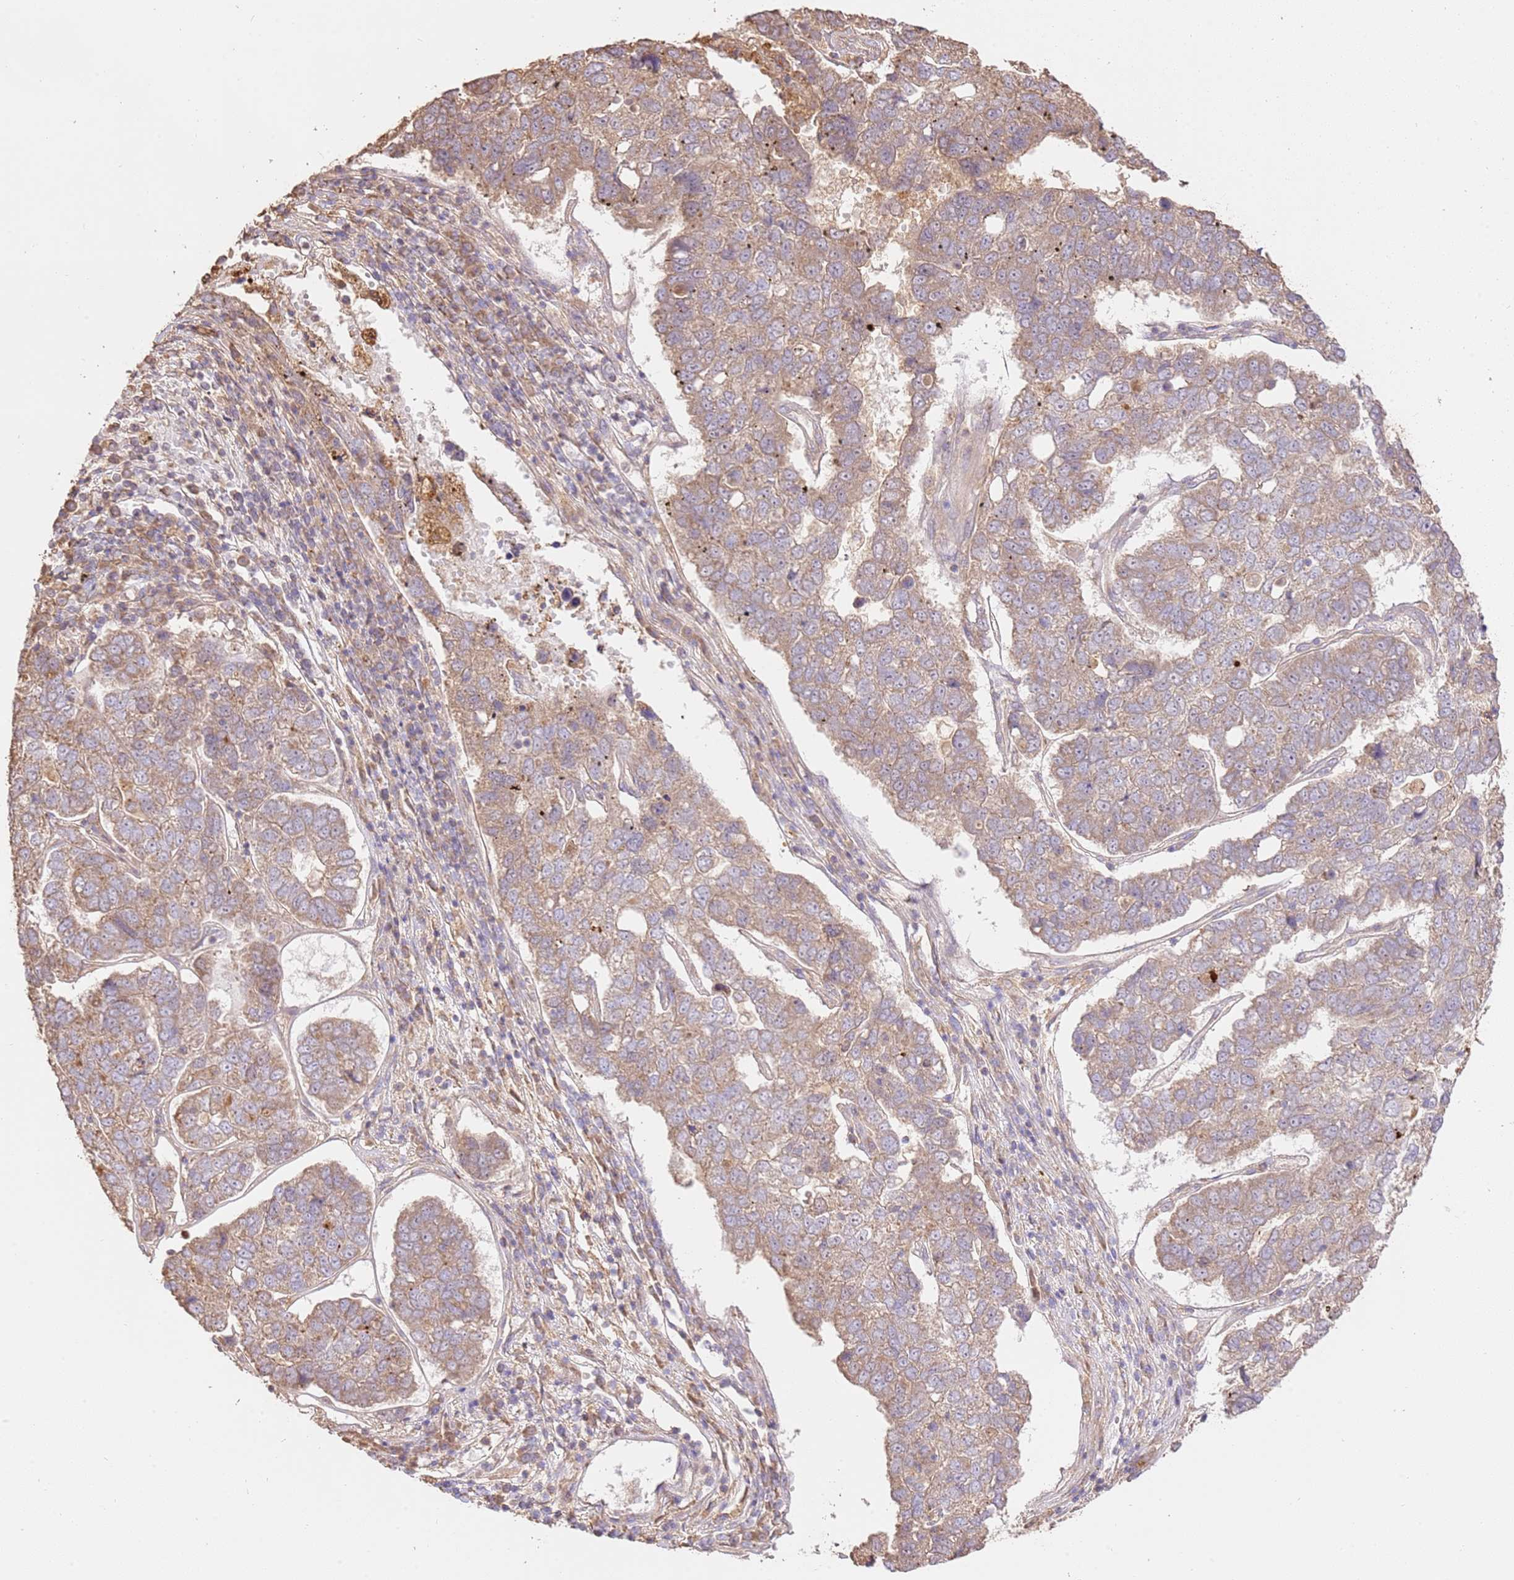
{"staining": {"intensity": "weak", "quantity": ">75%", "location": "cytoplasmic/membranous"}, "tissue": "pancreatic cancer", "cell_type": "Tumor cells", "image_type": "cancer", "snomed": [{"axis": "morphology", "description": "Adenocarcinoma, NOS"}, {"axis": "topography", "description": "Pancreas"}], "caption": "The histopathology image demonstrates immunohistochemical staining of pancreatic adenocarcinoma. There is weak cytoplasmic/membranous staining is present in approximately >75% of tumor cells.", "gene": "CEP55", "patient": {"sex": "female", "age": 61}}